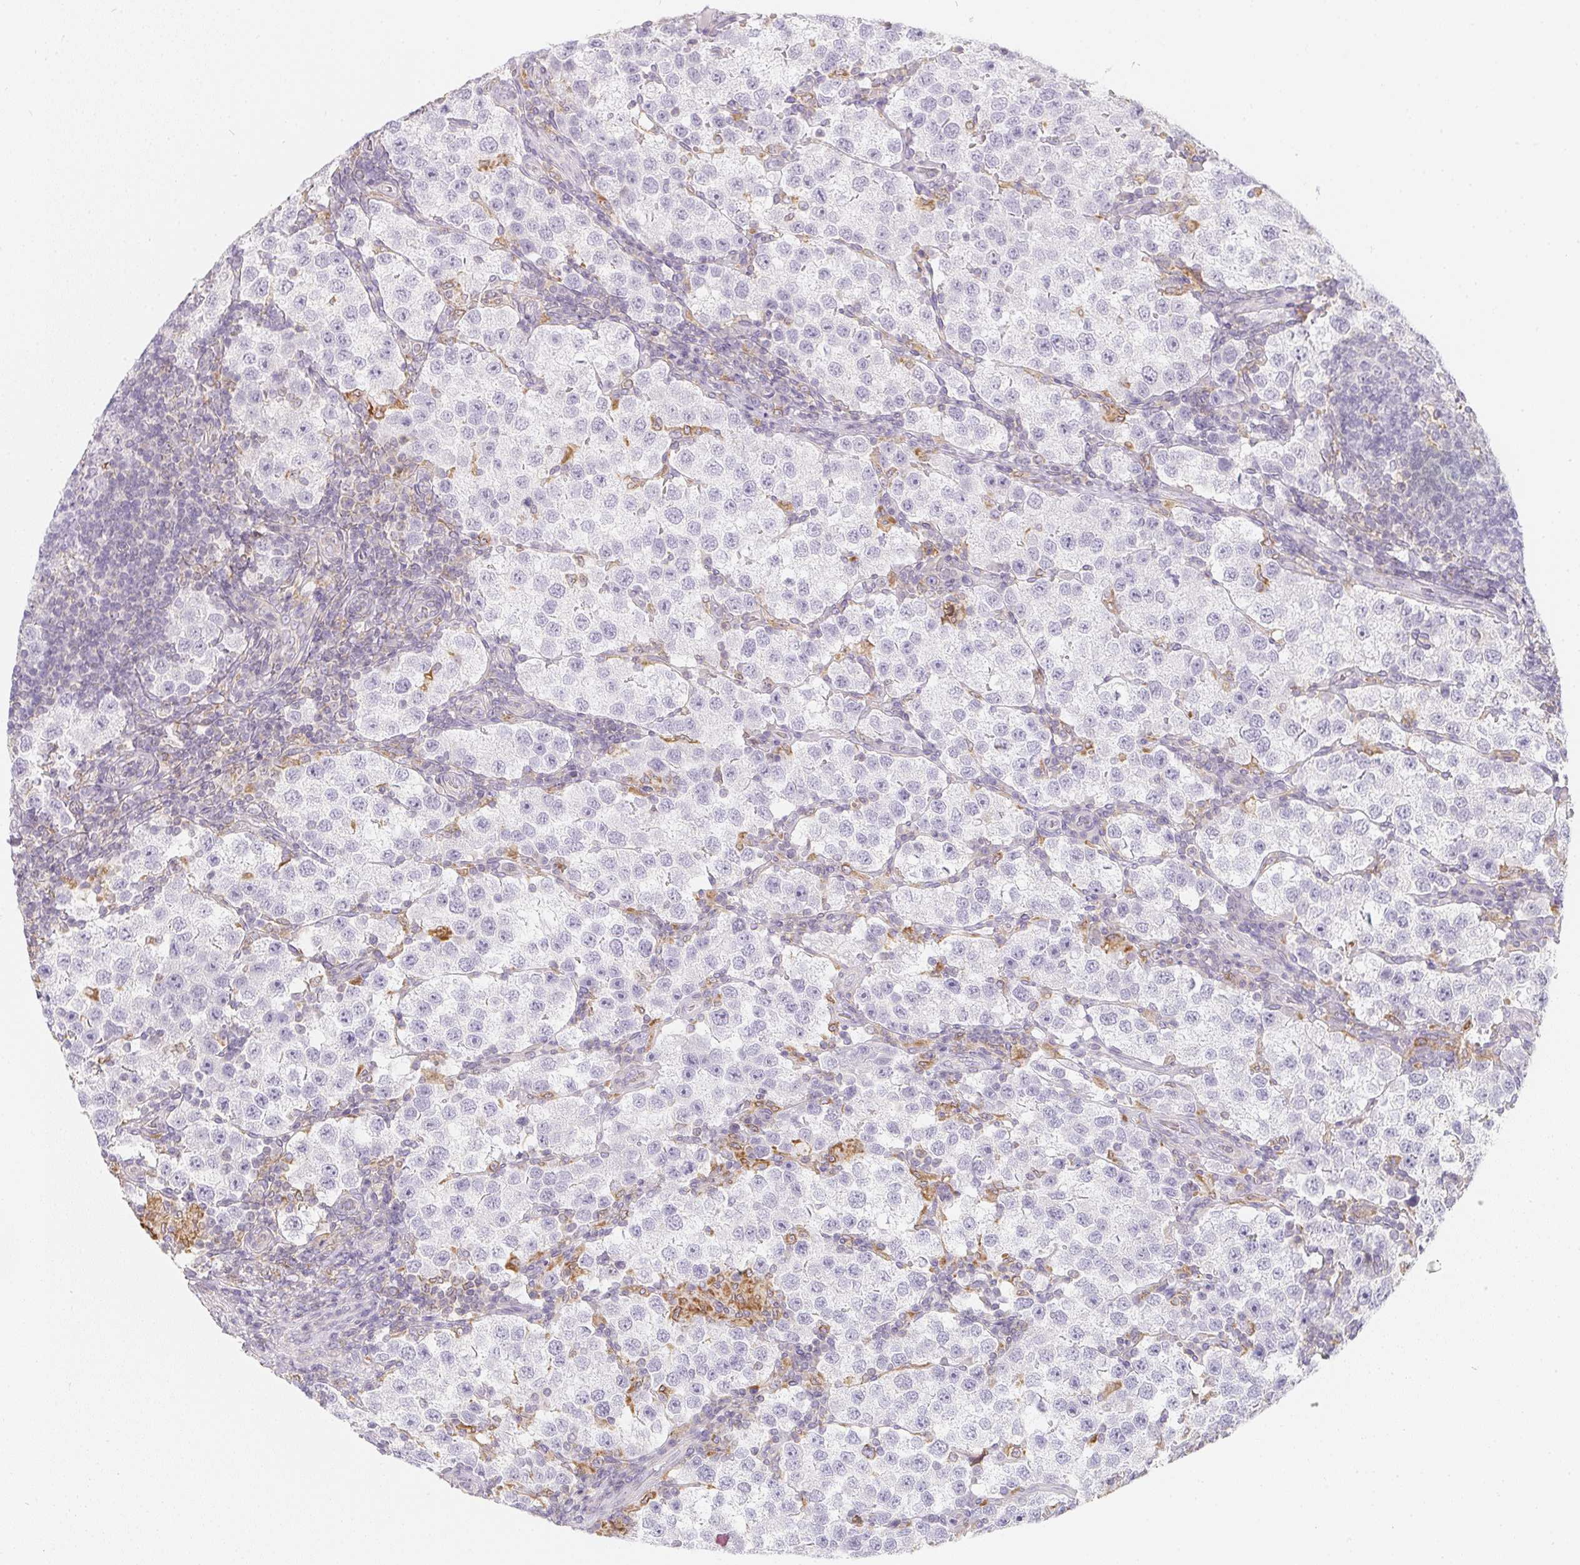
{"staining": {"intensity": "negative", "quantity": "none", "location": "none"}, "tissue": "testis cancer", "cell_type": "Tumor cells", "image_type": "cancer", "snomed": [{"axis": "morphology", "description": "Seminoma, NOS"}, {"axis": "topography", "description": "Testis"}], "caption": "An immunohistochemistry histopathology image of testis cancer is shown. There is no staining in tumor cells of testis cancer.", "gene": "SOAT1", "patient": {"sex": "male", "age": 37}}